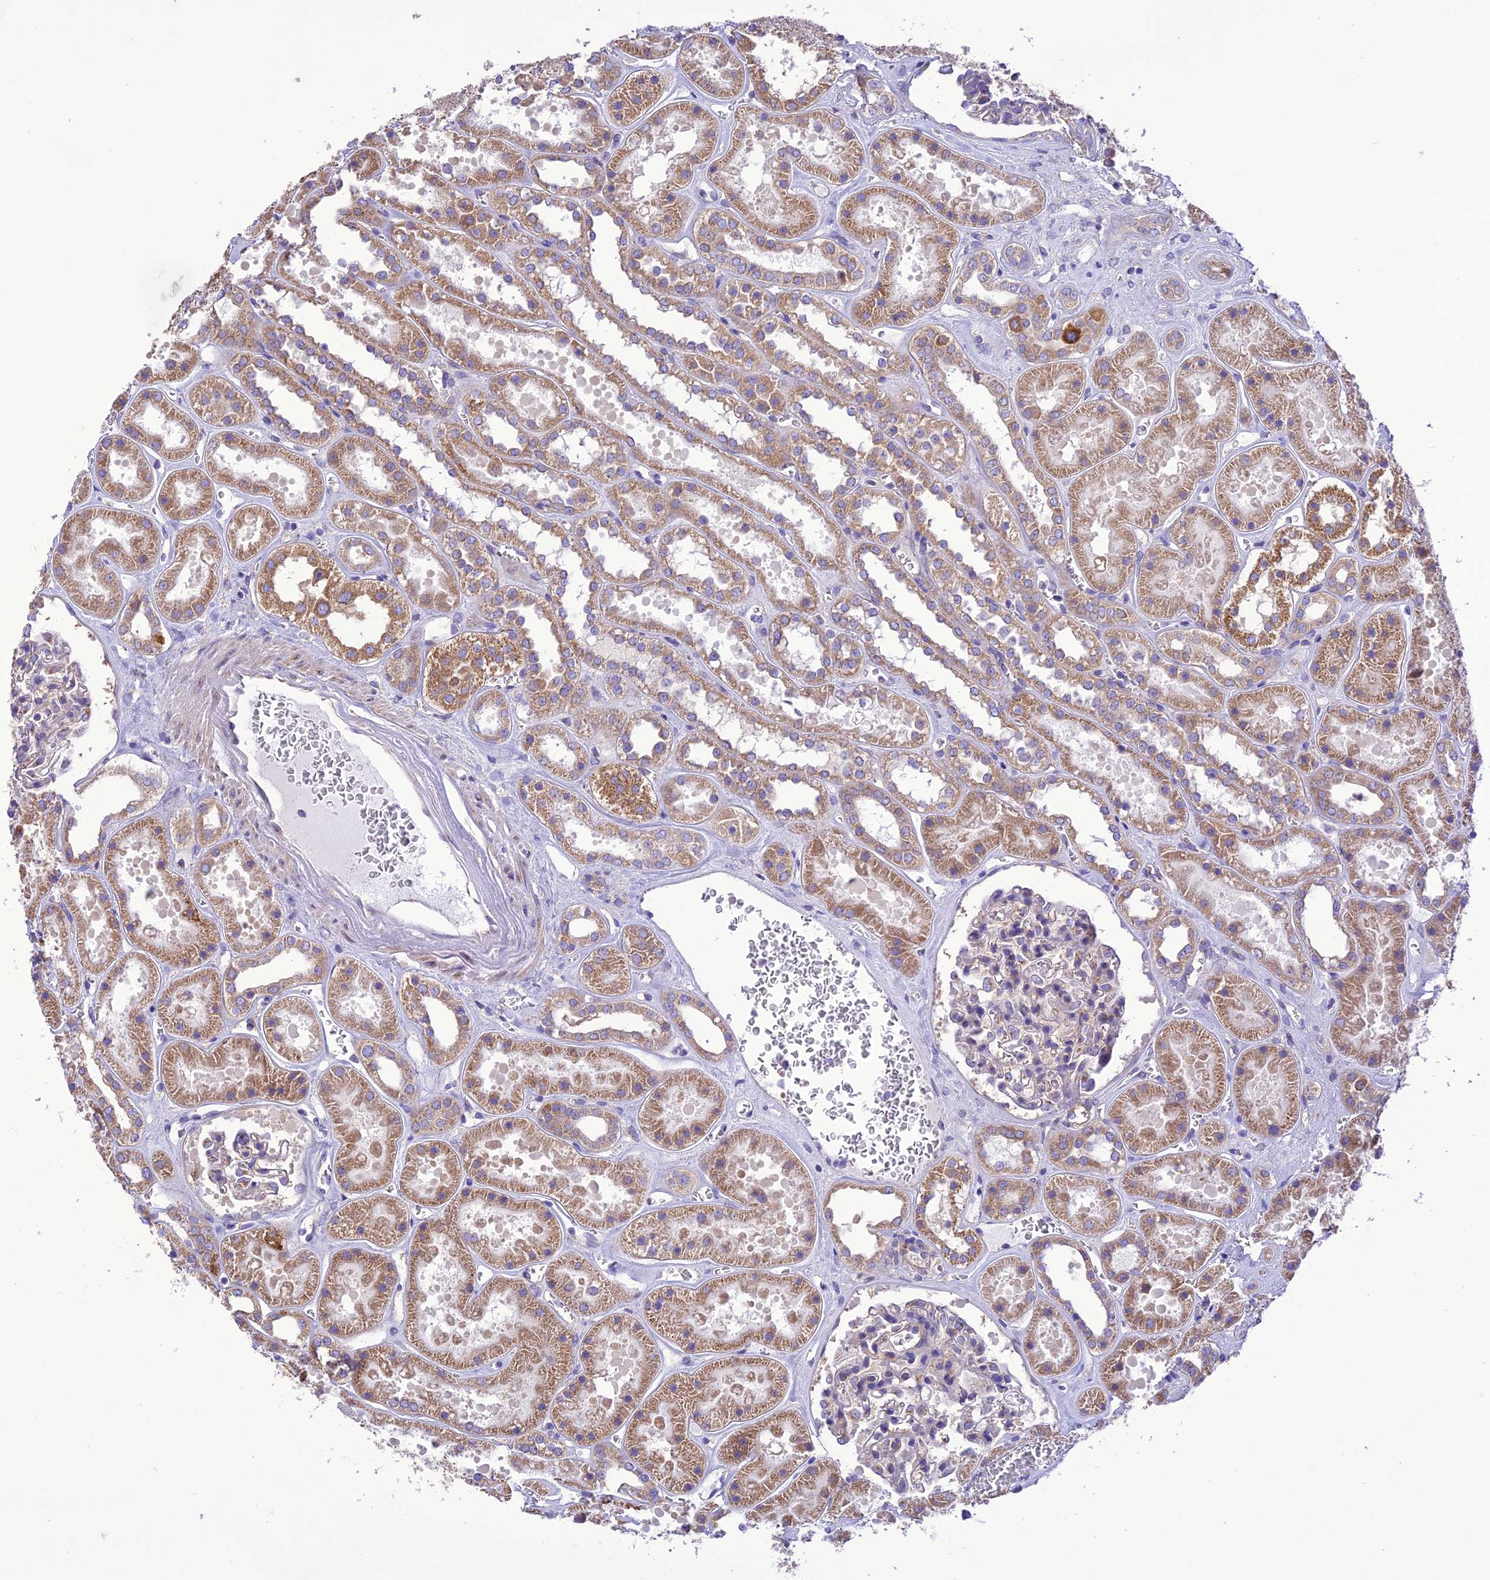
{"staining": {"intensity": "weak", "quantity": "<25%", "location": "cytoplasmic/membranous"}, "tissue": "kidney", "cell_type": "Cells in glomeruli", "image_type": "normal", "snomed": [{"axis": "morphology", "description": "Normal tissue, NOS"}, {"axis": "topography", "description": "Kidney"}], "caption": "Cells in glomeruli show no significant staining in benign kidney. (DAB immunohistochemistry visualized using brightfield microscopy, high magnification).", "gene": "MAP3K12", "patient": {"sex": "female", "age": 41}}